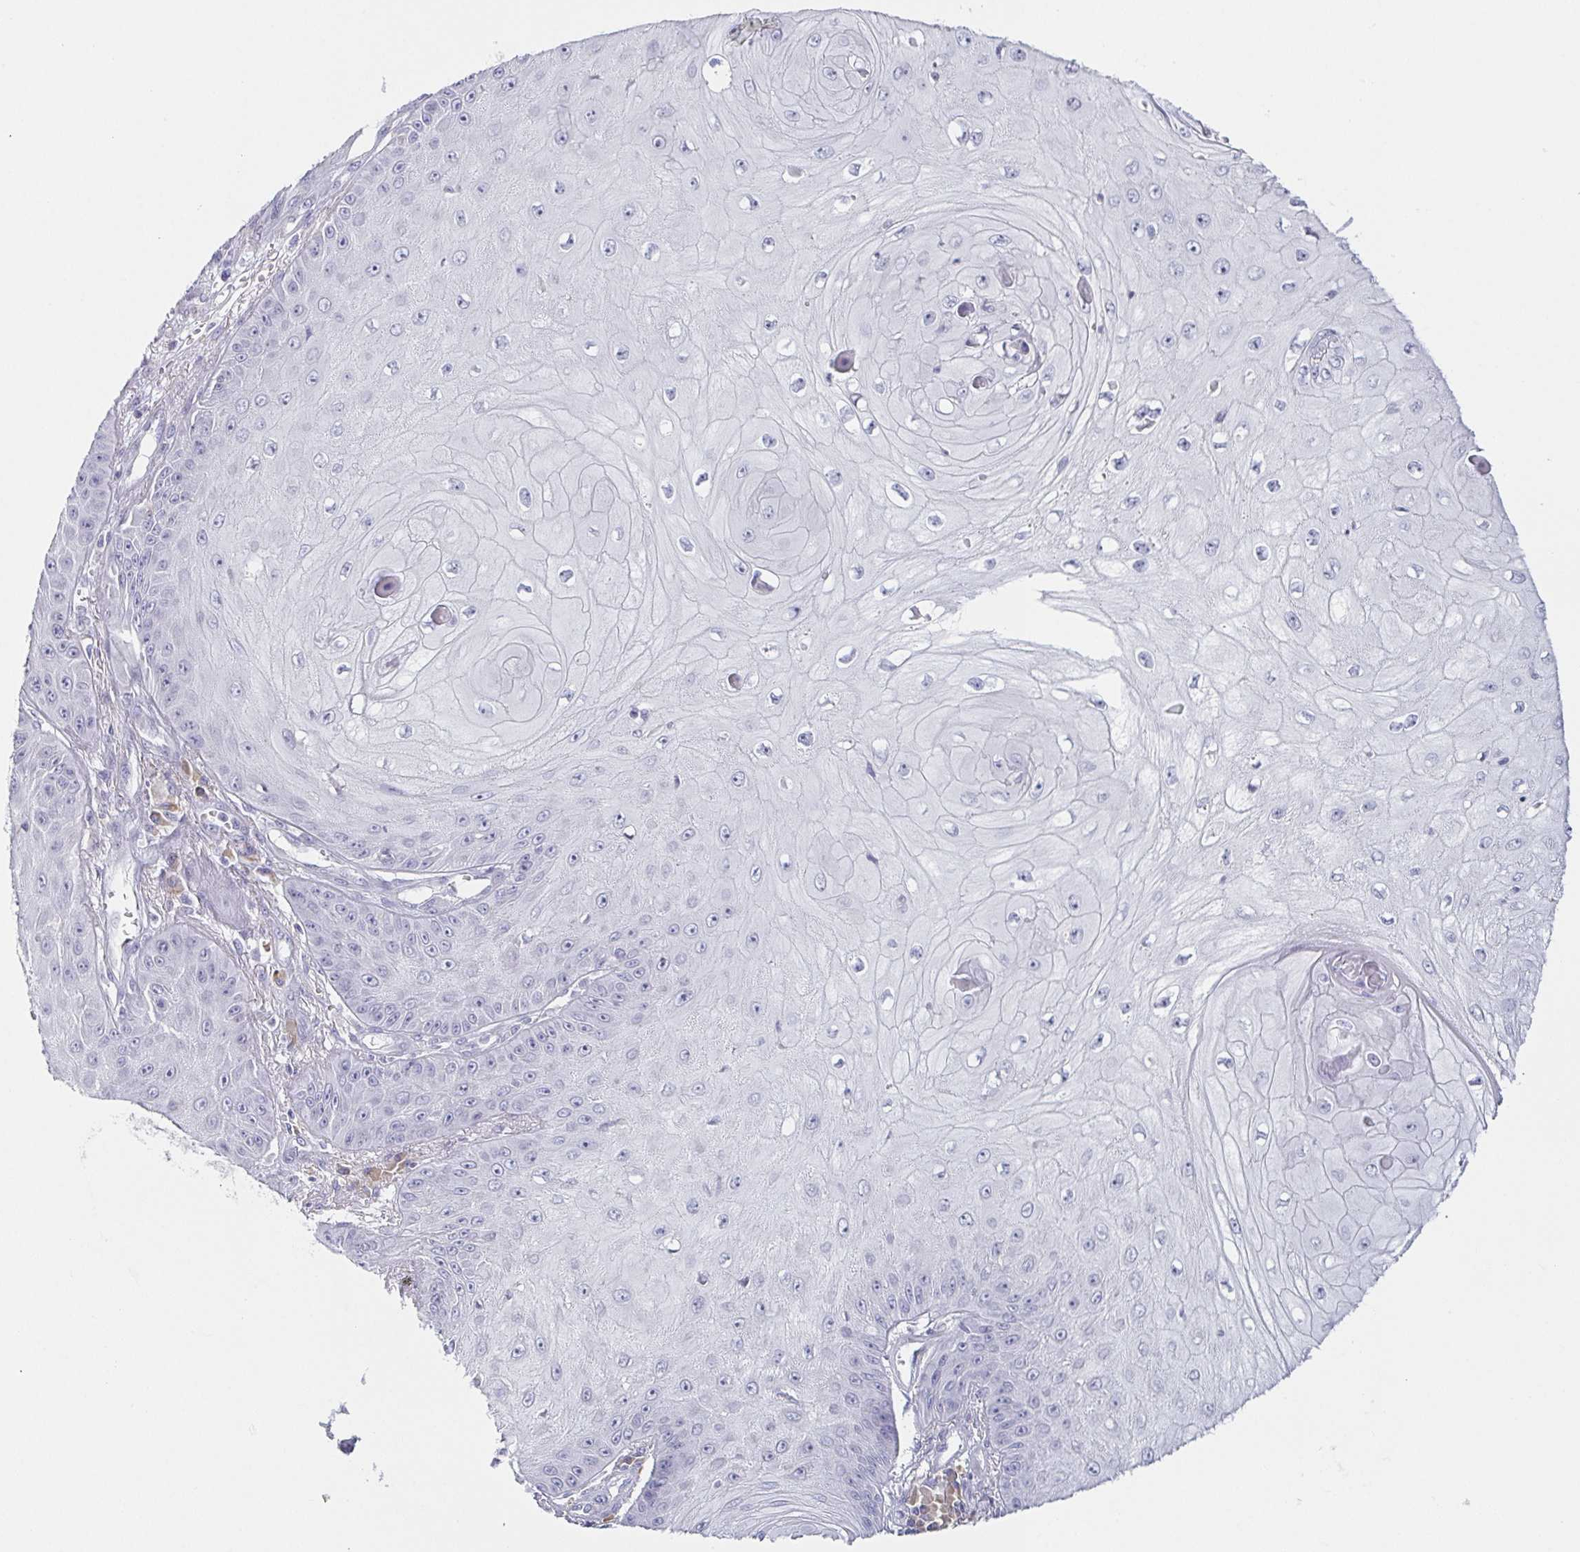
{"staining": {"intensity": "negative", "quantity": "none", "location": "none"}, "tissue": "skin cancer", "cell_type": "Tumor cells", "image_type": "cancer", "snomed": [{"axis": "morphology", "description": "Squamous cell carcinoma, NOS"}, {"axis": "topography", "description": "Skin"}], "caption": "Skin cancer (squamous cell carcinoma) was stained to show a protein in brown. There is no significant staining in tumor cells.", "gene": "PRR27", "patient": {"sex": "male", "age": 70}}